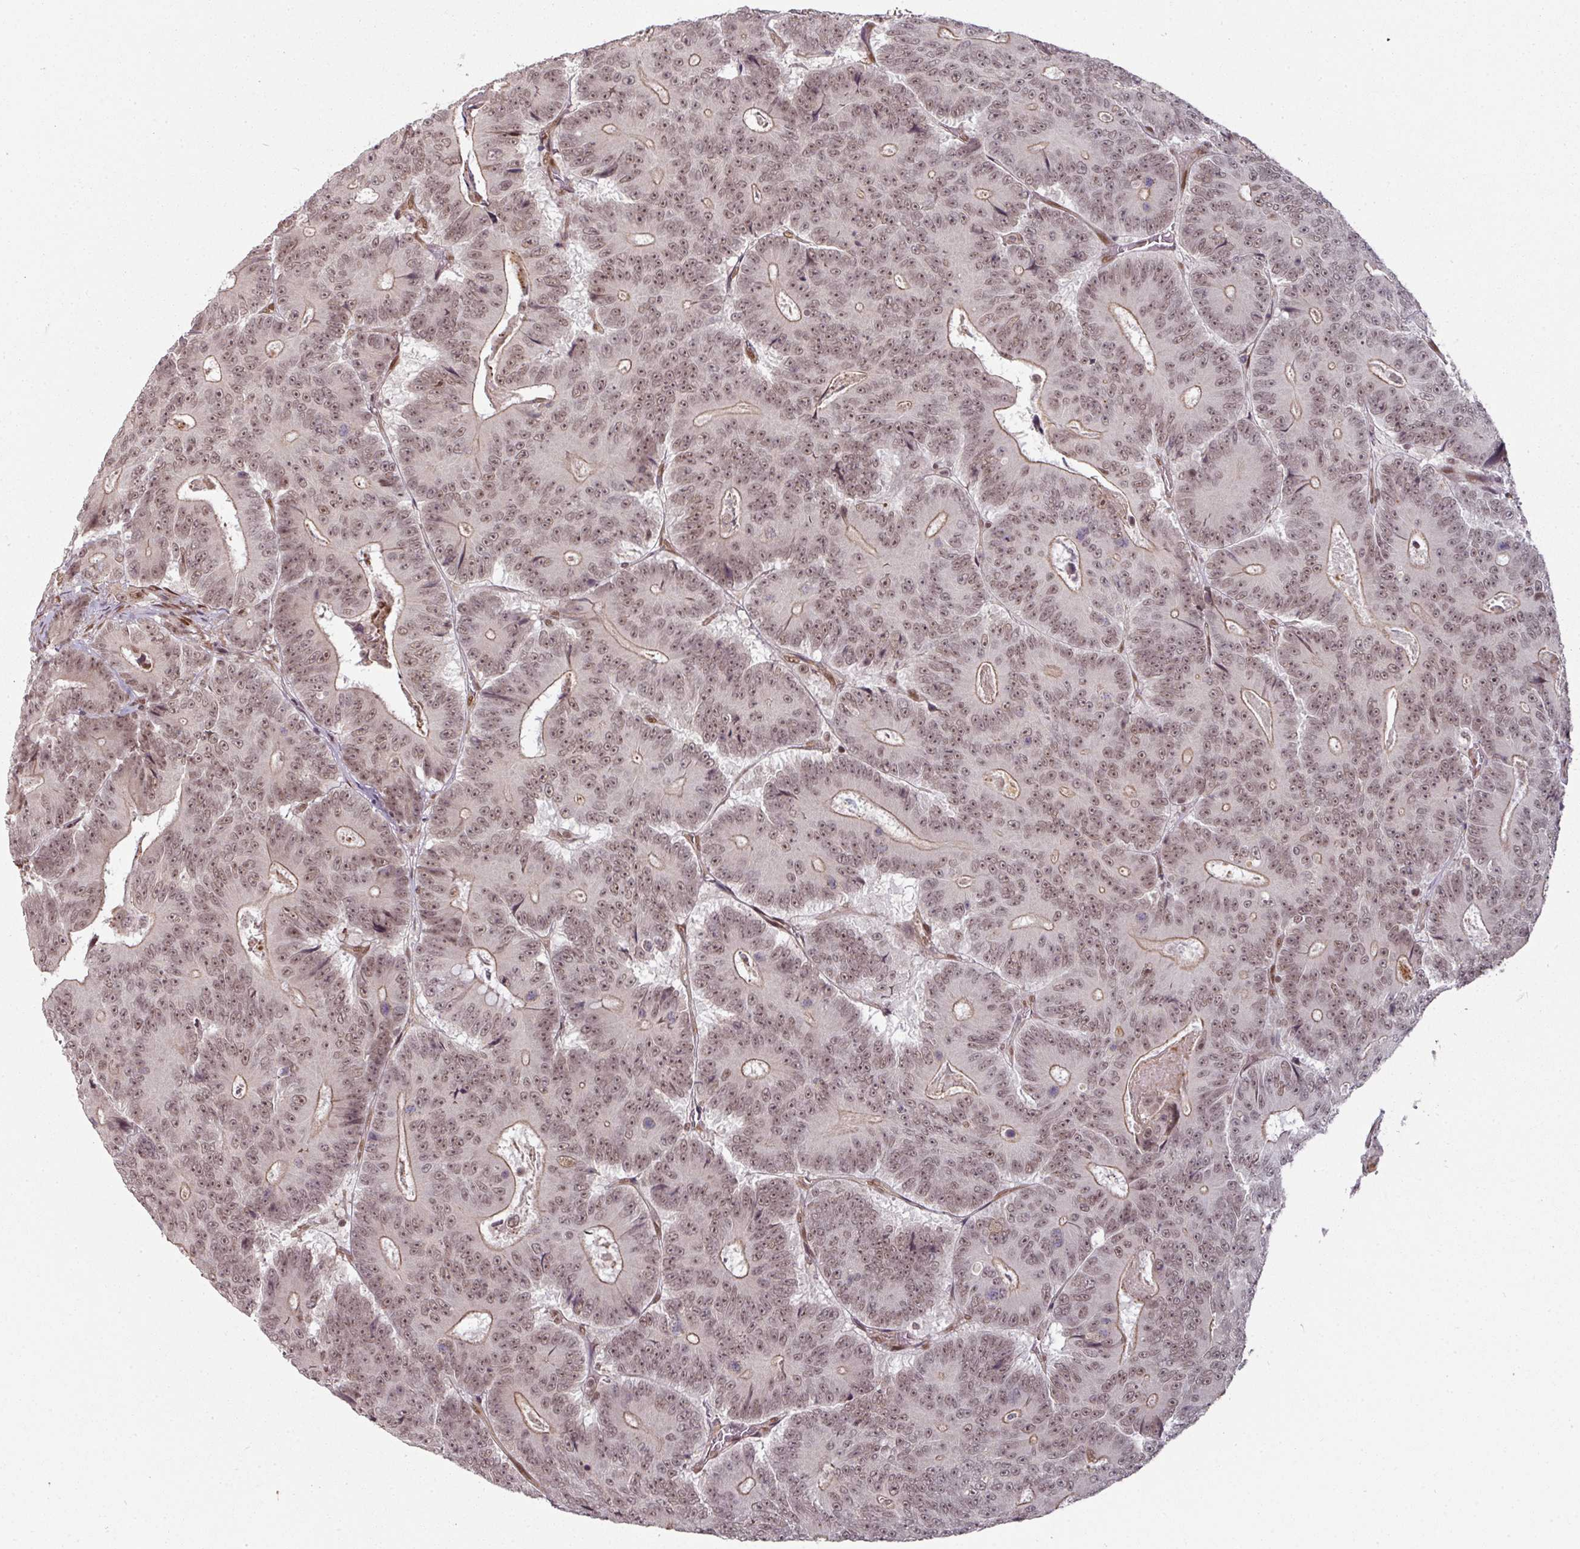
{"staining": {"intensity": "weak", "quantity": ">75%", "location": "cytoplasmic/membranous,nuclear"}, "tissue": "colorectal cancer", "cell_type": "Tumor cells", "image_type": "cancer", "snomed": [{"axis": "morphology", "description": "Adenocarcinoma, NOS"}, {"axis": "topography", "description": "Colon"}], "caption": "Weak cytoplasmic/membranous and nuclear protein positivity is appreciated in approximately >75% of tumor cells in colorectal cancer. The protein of interest is stained brown, and the nuclei are stained in blue (DAB (3,3'-diaminobenzidine) IHC with brightfield microscopy, high magnification).", "gene": "SIK3", "patient": {"sex": "male", "age": 83}}